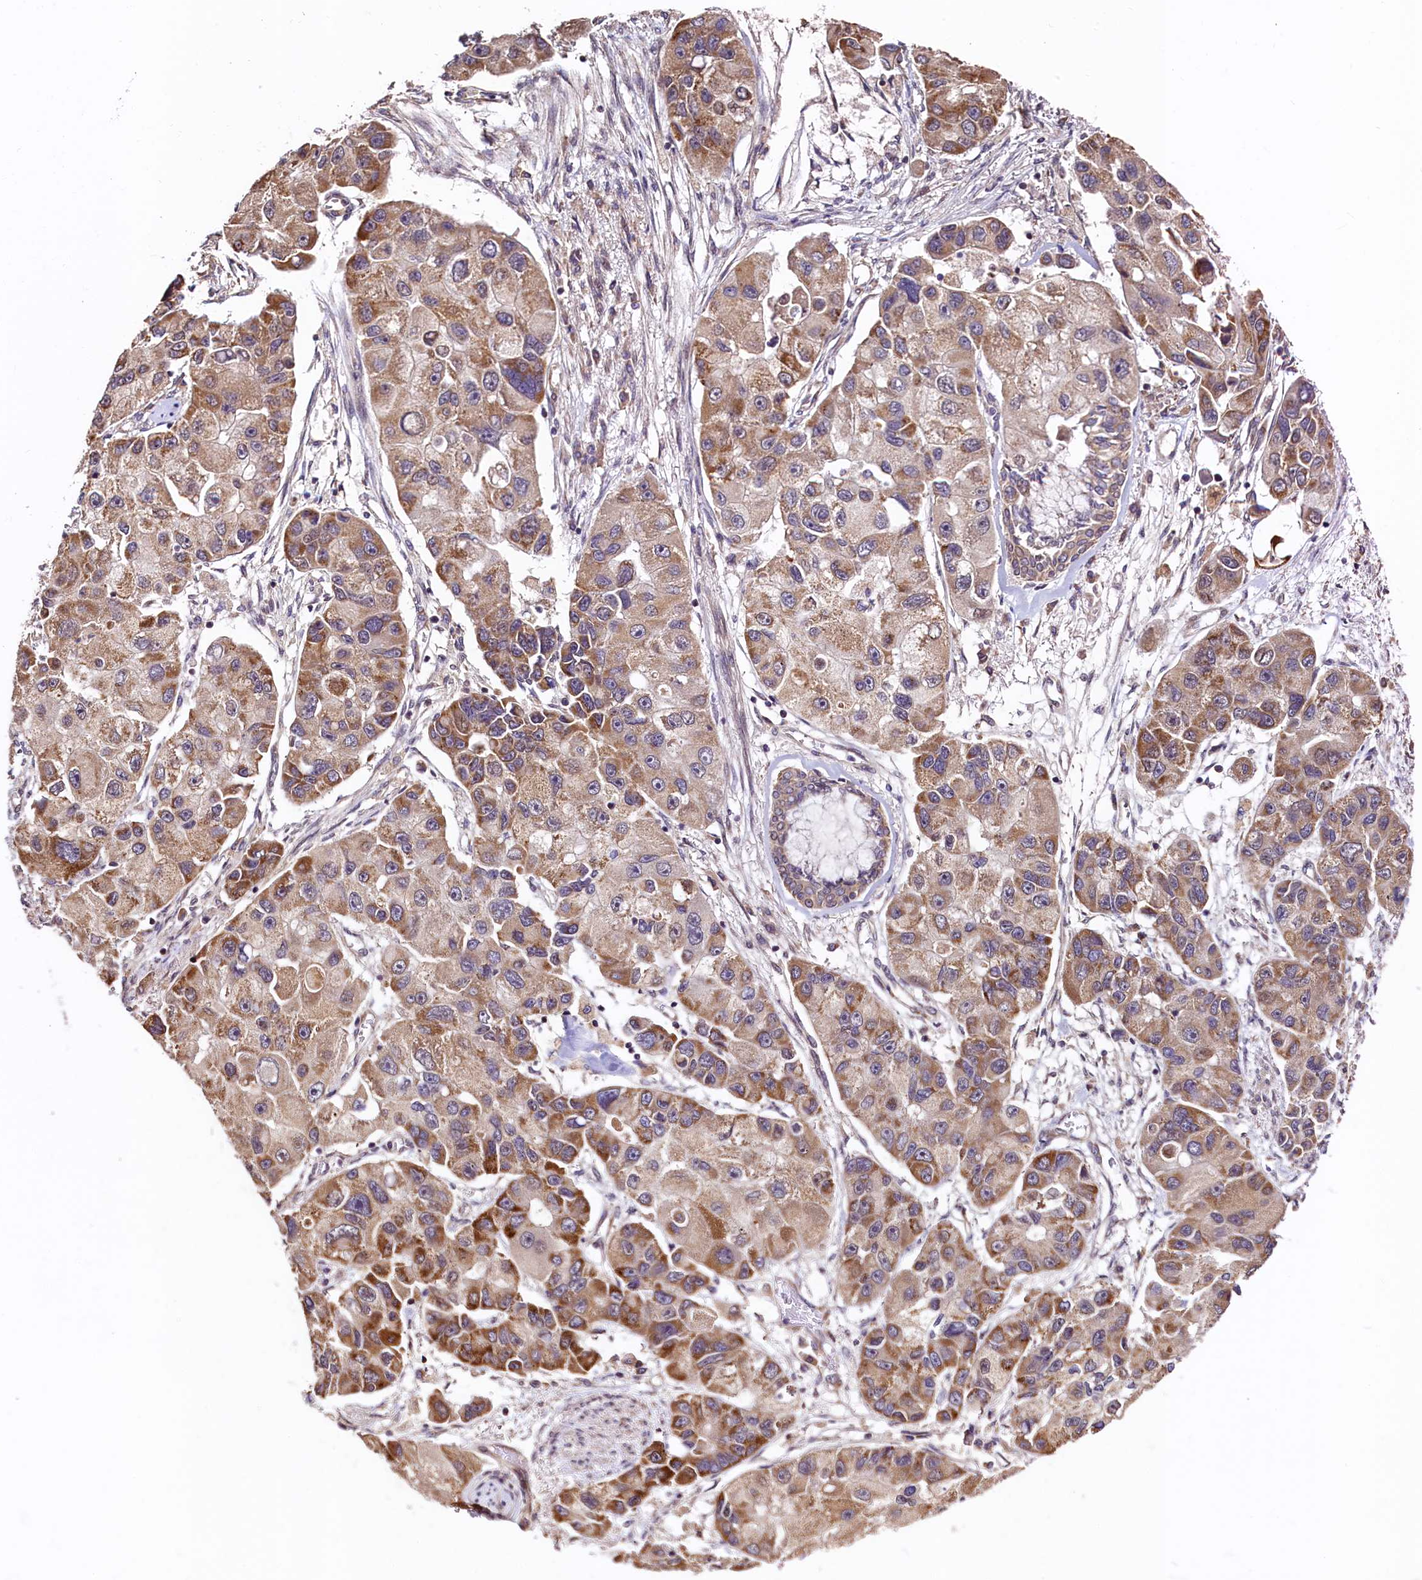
{"staining": {"intensity": "strong", "quantity": "<25%", "location": "cytoplasmic/membranous"}, "tissue": "lung cancer", "cell_type": "Tumor cells", "image_type": "cancer", "snomed": [{"axis": "morphology", "description": "Adenocarcinoma, NOS"}, {"axis": "topography", "description": "Lung"}], "caption": "The immunohistochemical stain labels strong cytoplasmic/membranous staining in tumor cells of lung adenocarcinoma tissue.", "gene": "RBFA", "patient": {"sex": "female", "age": 54}}